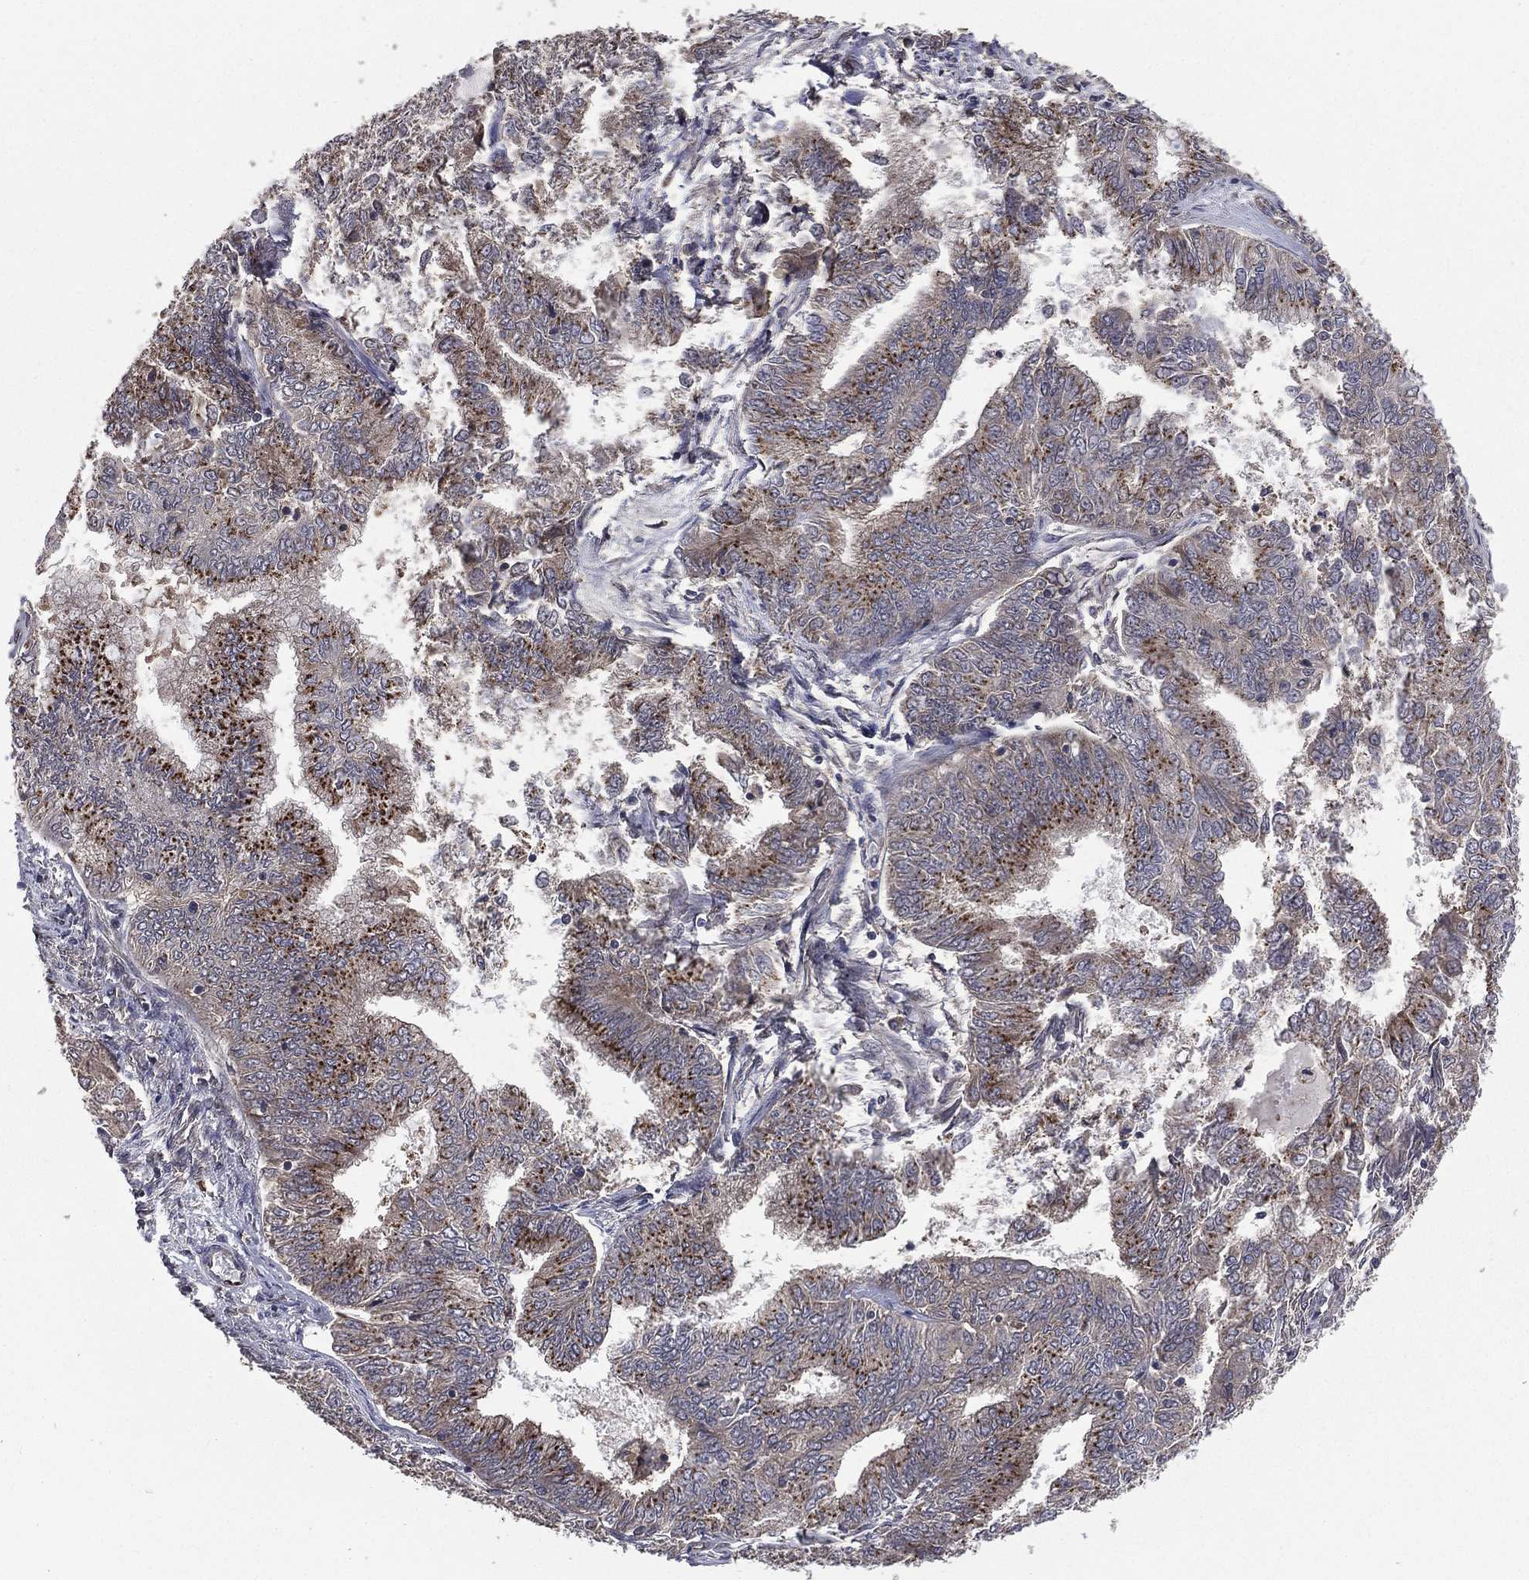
{"staining": {"intensity": "strong", "quantity": "<25%", "location": "cytoplasmic/membranous"}, "tissue": "endometrial cancer", "cell_type": "Tumor cells", "image_type": "cancer", "snomed": [{"axis": "morphology", "description": "Adenocarcinoma, NOS"}, {"axis": "topography", "description": "Endometrium"}], "caption": "Tumor cells show medium levels of strong cytoplasmic/membranous positivity in approximately <25% of cells in endometrial adenocarcinoma.", "gene": "CERT1", "patient": {"sex": "female", "age": 62}}